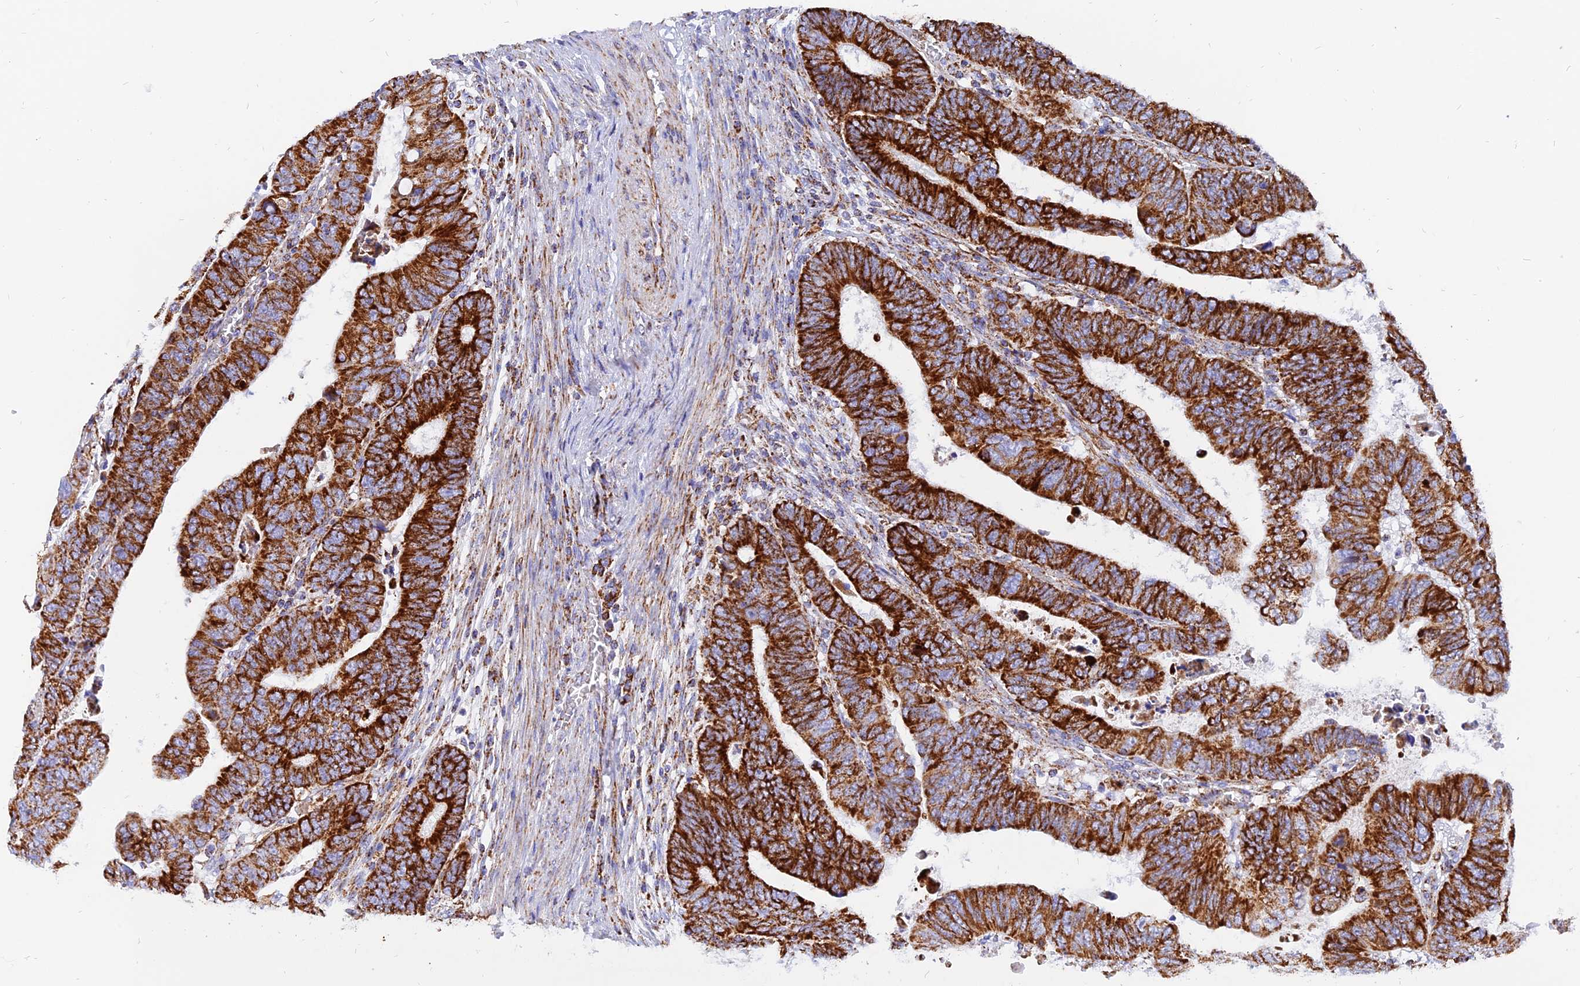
{"staining": {"intensity": "strong", "quantity": ">75%", "location": "cytoplasmic/membranous"}, "tissue": "colorectal cancer", "cell_type": "Tumor cells", "image_type": "cancer", "snomed": [{"axis": "morphology", "description": "Normal tissue, NOS"}, {"axis": "morphology", "description": "Adenocarcinoma, NOS"}, {"axis": "topography", "description": "Rectum"}], "caption": "Protein analysis of colorectal cancer (adenocarcinoma) tissue shows strong cytoplasmic/membranous staining in approximately >75% of tumor cells. (IHC, brightfield microscopy, high magnification).", "gene": "NDUFB6", "patient": {"sex": "female", "age": 65}}